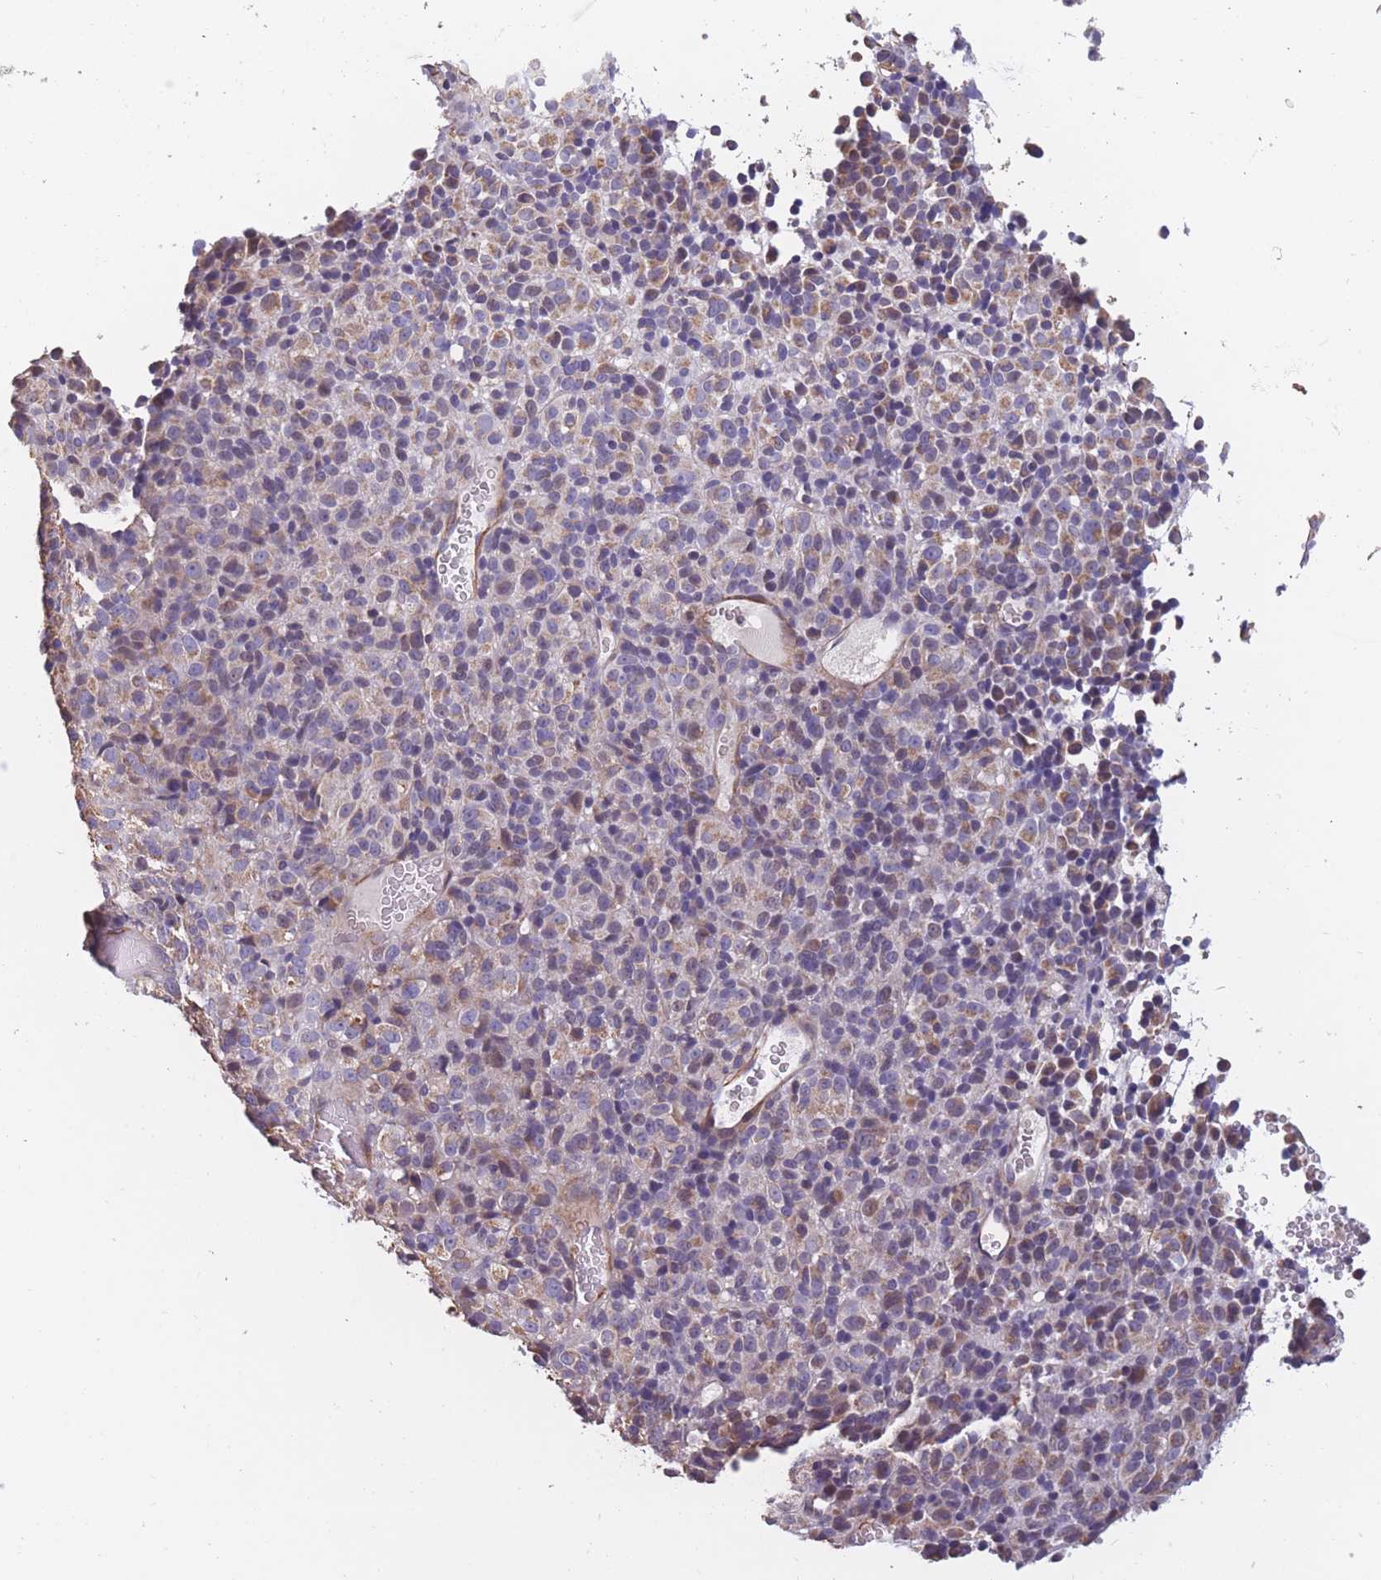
{"staining": {"intensity": "weak", "quantity": ">75%", "location": "cytoplasmic/membranous"}, "tissue": "melanoma", "cell_type": "Tumor cells", "image_type": "cancer", "snomed": [{"axis": "morphology", "description": "Malignant melanoma, Metastatic site"}, {"axis": "topography", "description": "Brain"}], "caption": "The micrograph reveals staining of malignant melanoma (metastatic site), revealing weak cytoplasmic/membranous protein staining (brown color) within tumor cells. (Brightfield microscopy of DAB IHC at high magnification).", "gene": "TOMM40L", "patient": {"sex": "female", "age": 56}}